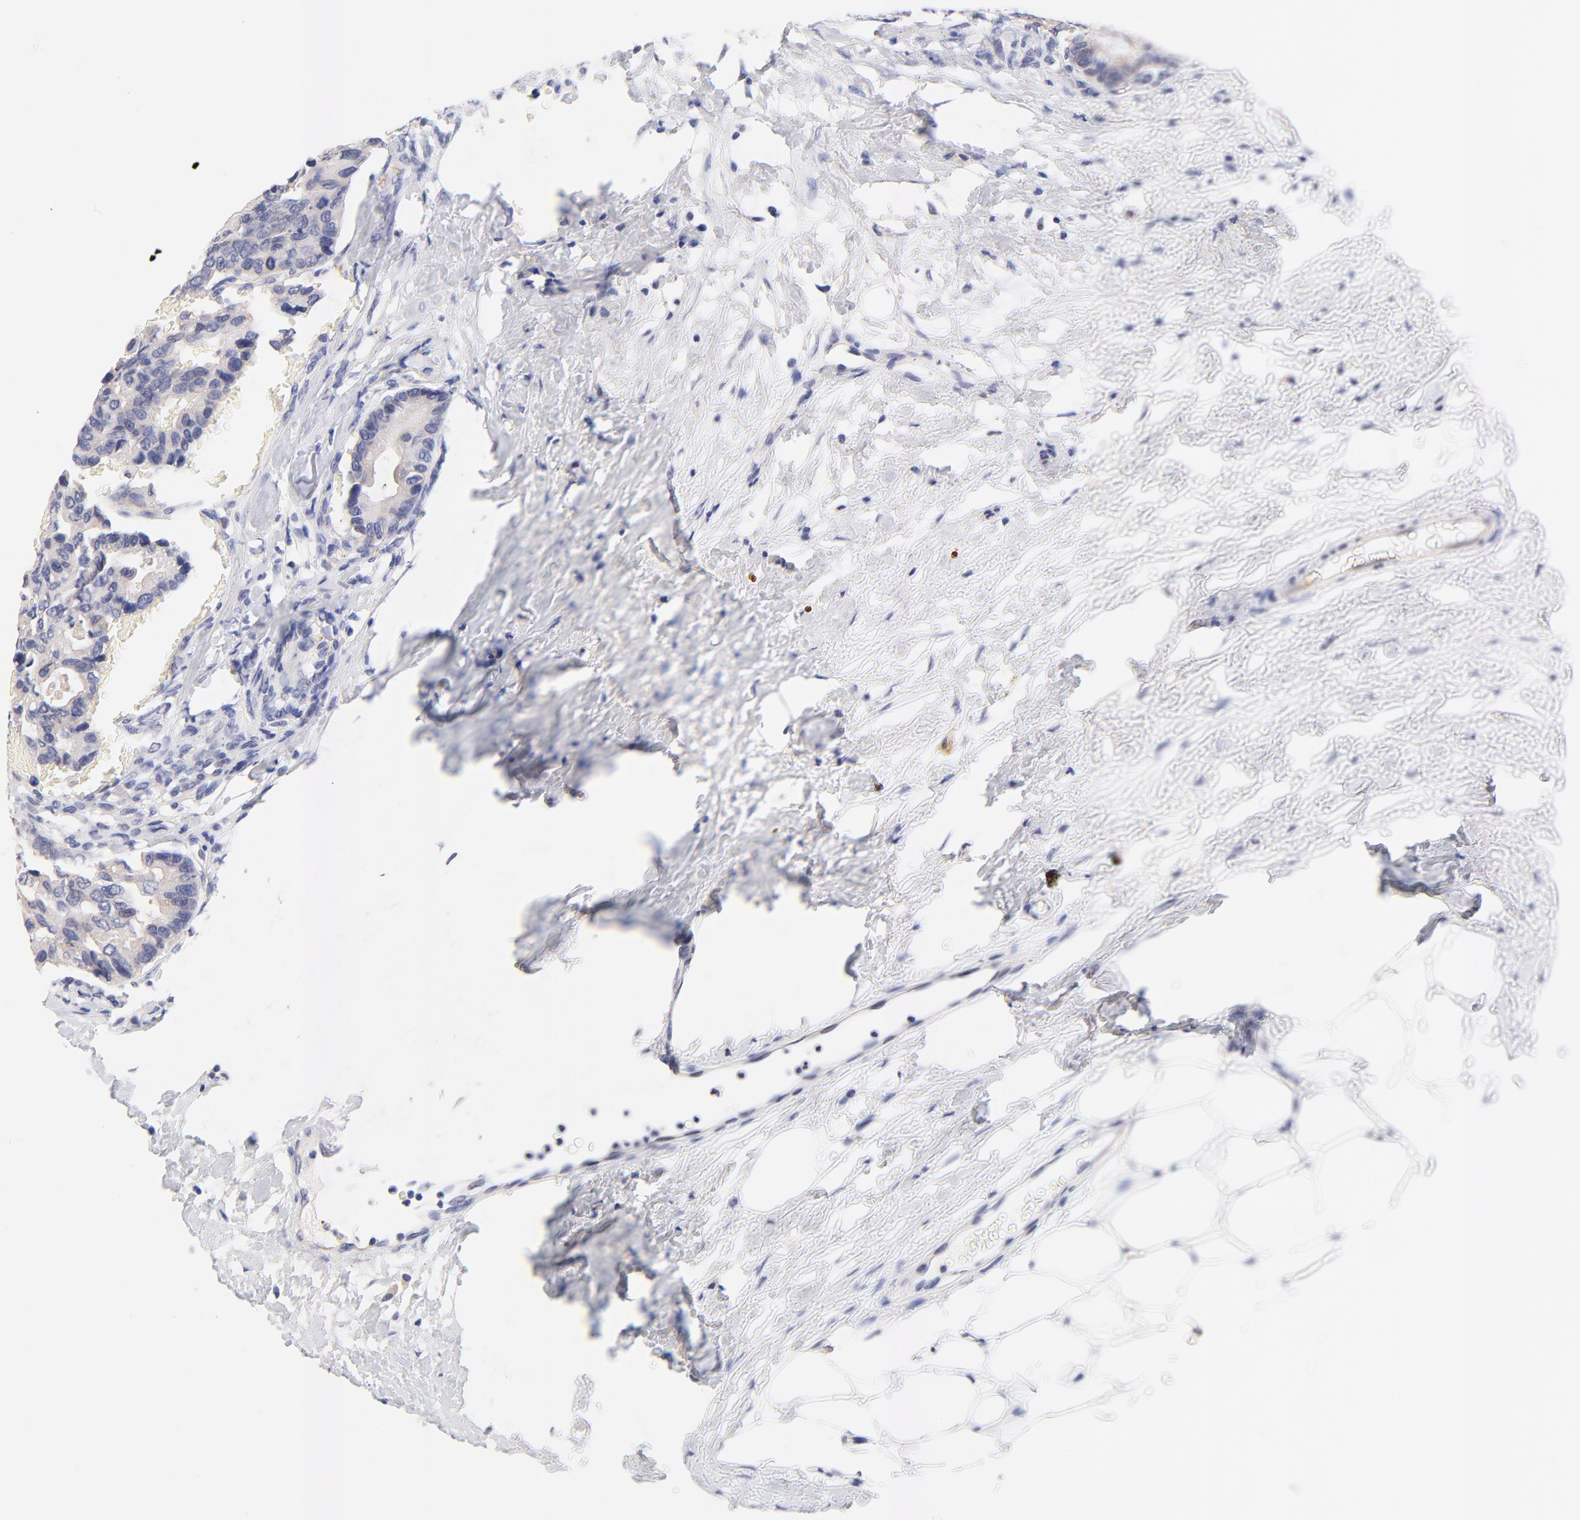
{"staining": {"intensity": "negative", "quantity": "none", "location": "none"}, "tissue": "breast cancer", "cell_type": "Tumor cells", "image_type": "cancer", "snomed": [{"axis": "morphology", "description": "Duct carcinoma"}, {"axis": "topography", "description": "Breast"}], "caption": "Immunohistochemical staining of human breast cancer exhibits no significant expression in tumor cells.", "gene": "FAM117B", "patient": {"sex": "female", "age": 69}}